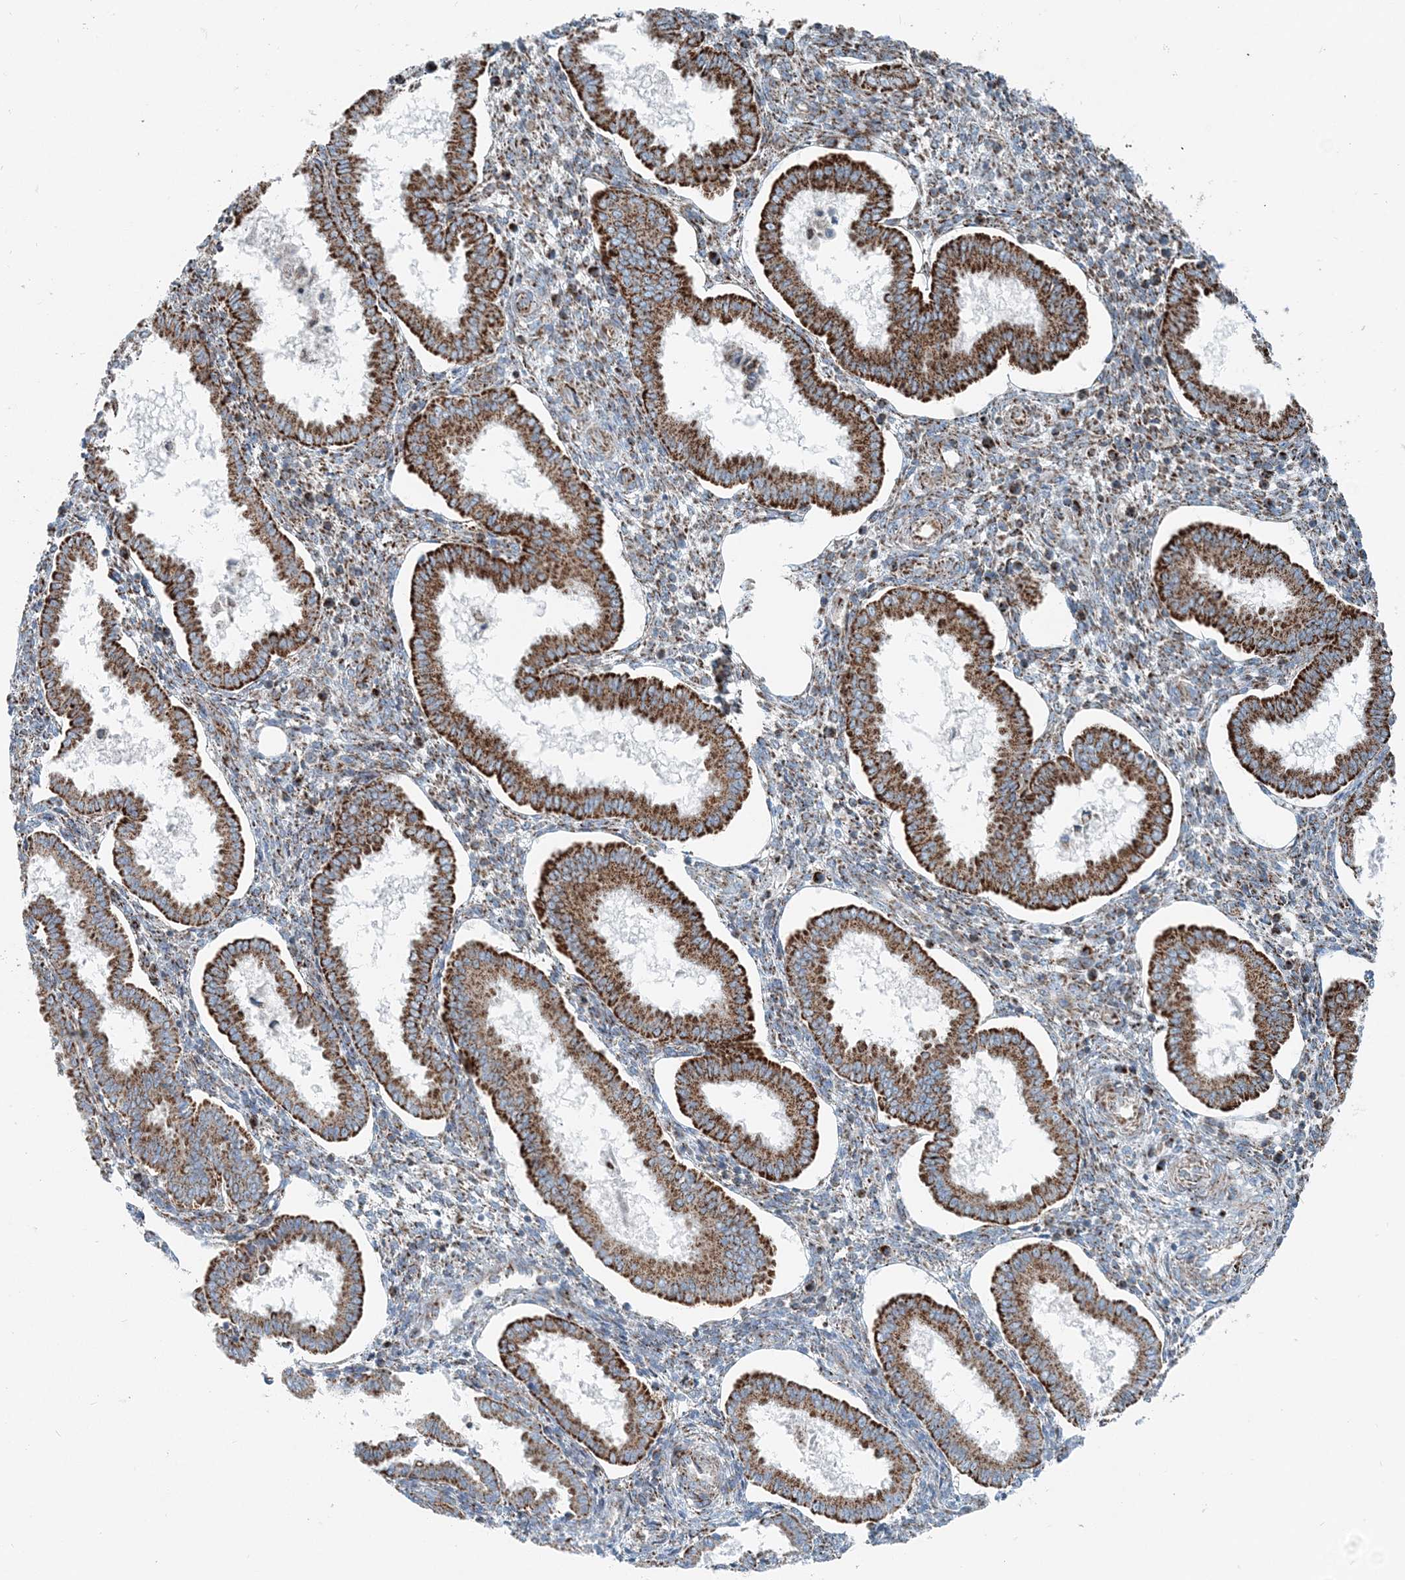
{"staining": {"intensity": "negative", "quantity": "none", "location": "none"}, "tissue": "endometrium", "cell_type": "Cells in endometrial stroma", "image_type": "normal", "snomed": [{"axis": "morphology", "description": "Normal tissue, NOS"}, {"axis": "topography", "description": "Endometrium"}], "caption": "IHC image of normal human endometrium stained for a protein (brown), which shows no expression in cells in endometrial stroma. (Stains: DAB (3,3'-diaminobenzidine) IHC with hematoxylin counter stain, Microscopy: brightfield microscopy at high magnification).", "gene": "INTU", "patient": {"sex": "female", "age": 24}}